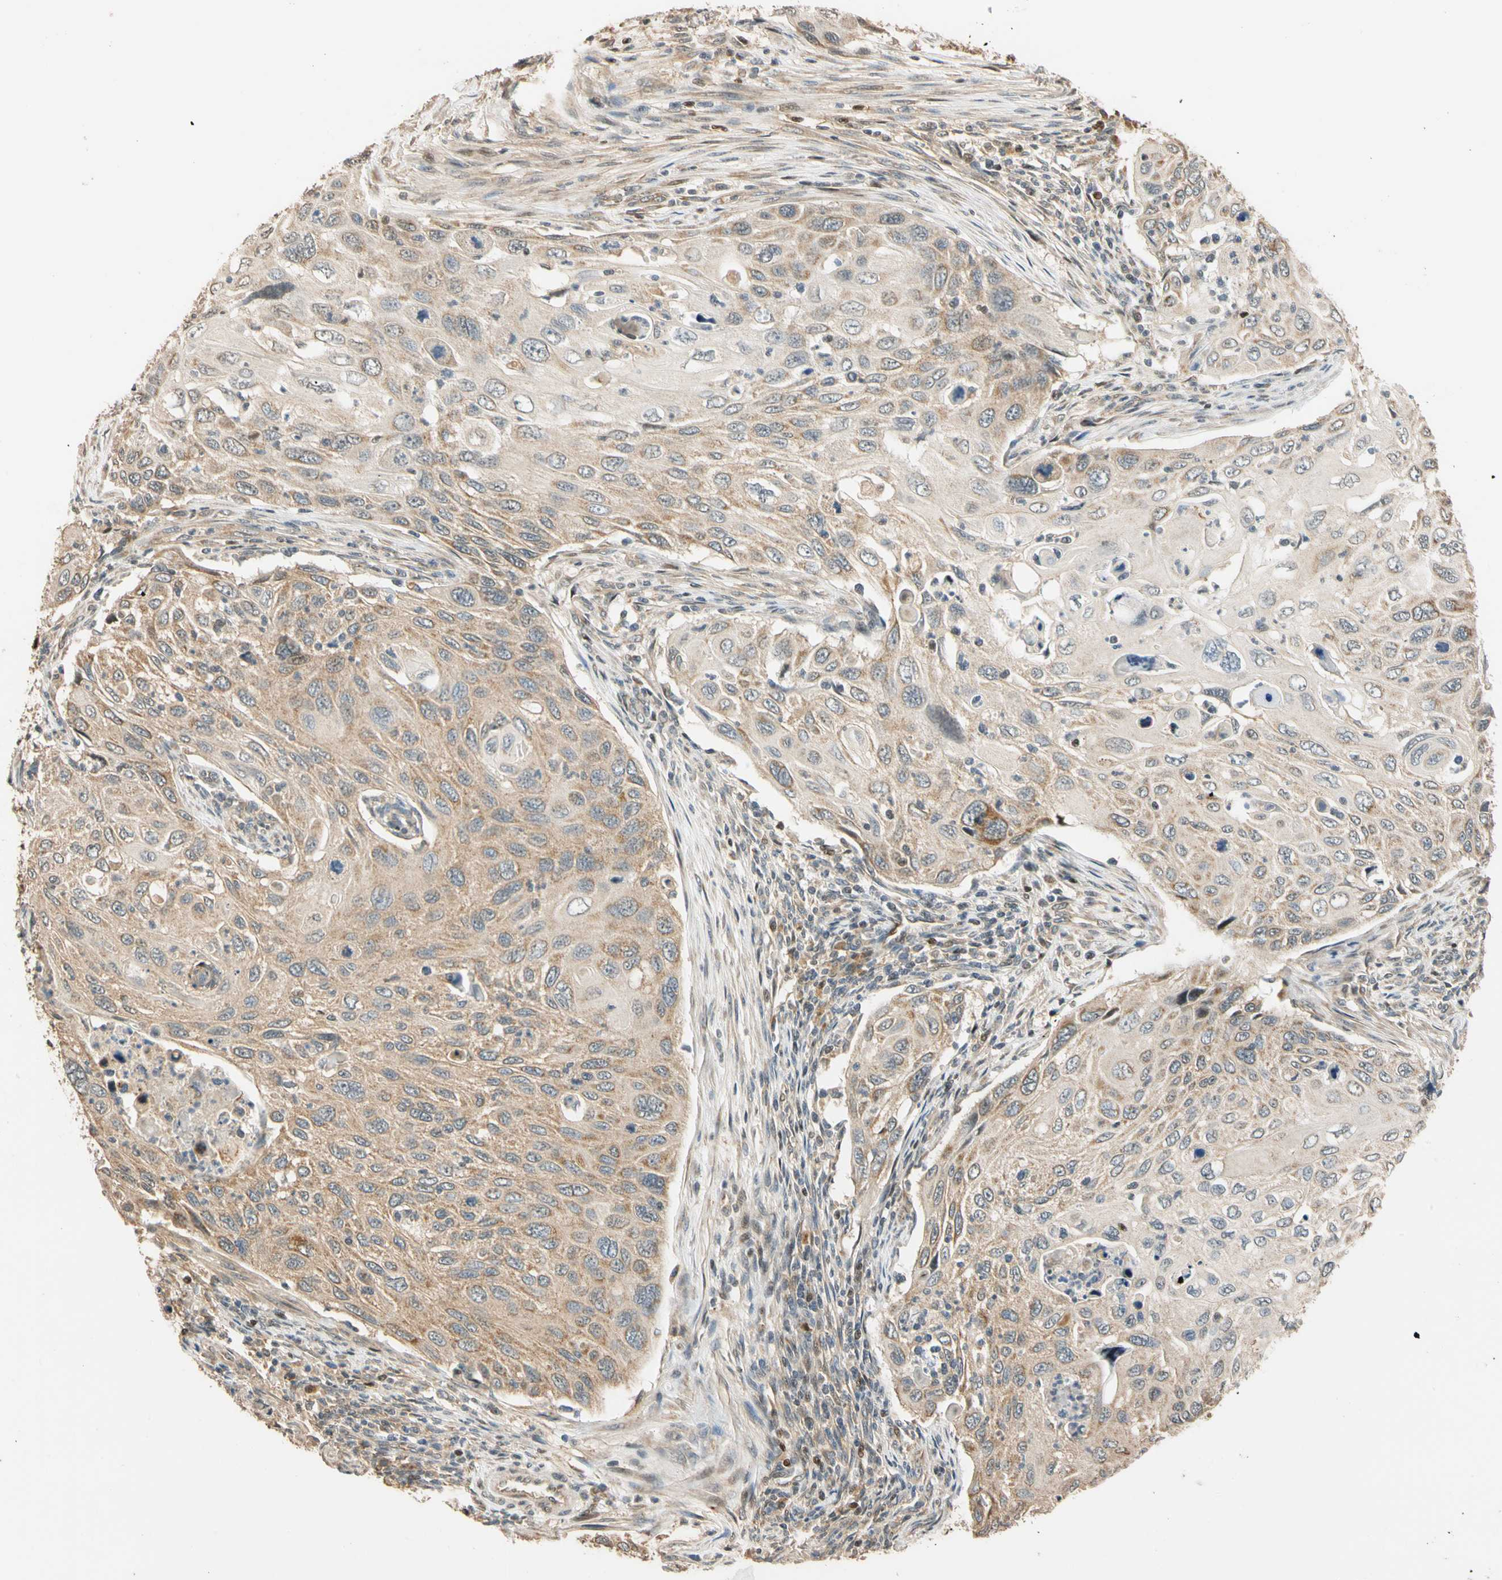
{"staining": {"intensity": "moderate", "quantity": ">75%", "location": "cytoplasmic/membranous"}, "tissue": "cervical cancer", "cell_type": "Tumor cells", "image_type": "cancer", "snomed": [{"axis": "morphology", "description": "Squamous cell carcinoma, NOS"}, {"axis": "topography", "description": "Cervix"}], "caption": "Immunohistochemistry (IHC) photomicrograph of neoplastic tissue: human cervical cancer stained using IHC demonstrates medium levels of moderate protein expression localized specifically in the cytoplasmic/membranous of tumor cells, appearing as a cytoplasmic/membranous brown color.", "gene": "HECW1", "patient": {"sex": "female", "age": 70}}